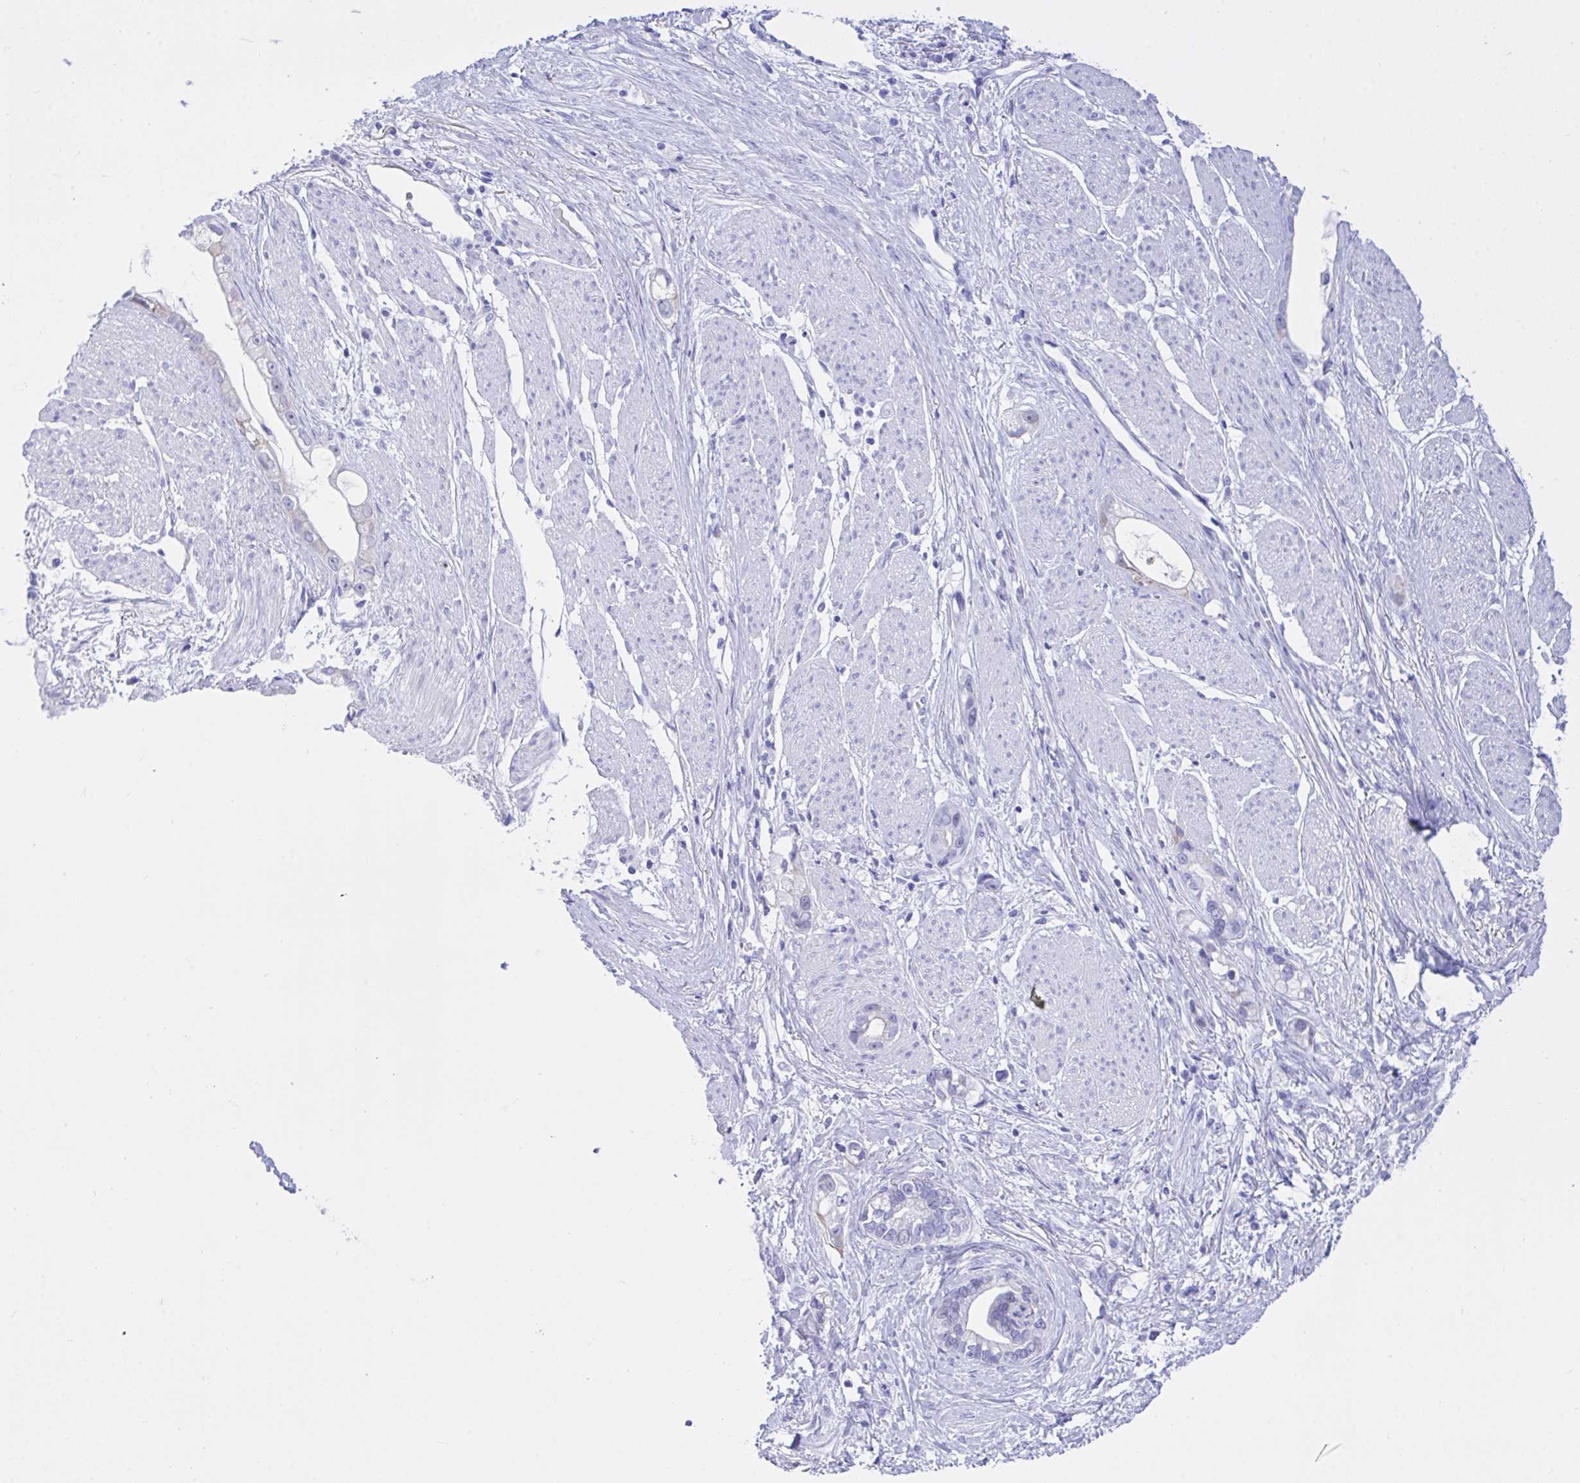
{"staining": {"intensity": "negative", "quantity": "none", "location": "none"}, "tissue": "stomach cancer", "cell_type": "Tumor cells", "image_type": "cancer", "snomed": [{"axis": "morphology", "description": "Adenocarcinoma, NOS"}, {"axis": "topography", "description": "Stomach"}], "caption": "Immunohistochemical staining of stomach adenocarcinoma reveals no significant staining in tumor cells. The staining is performed using DAB brown chromogen with nuclei counter-stained in using hematoxylin.", "gene": "BEX5", "patient": {"sex": "male", "age": 55}}